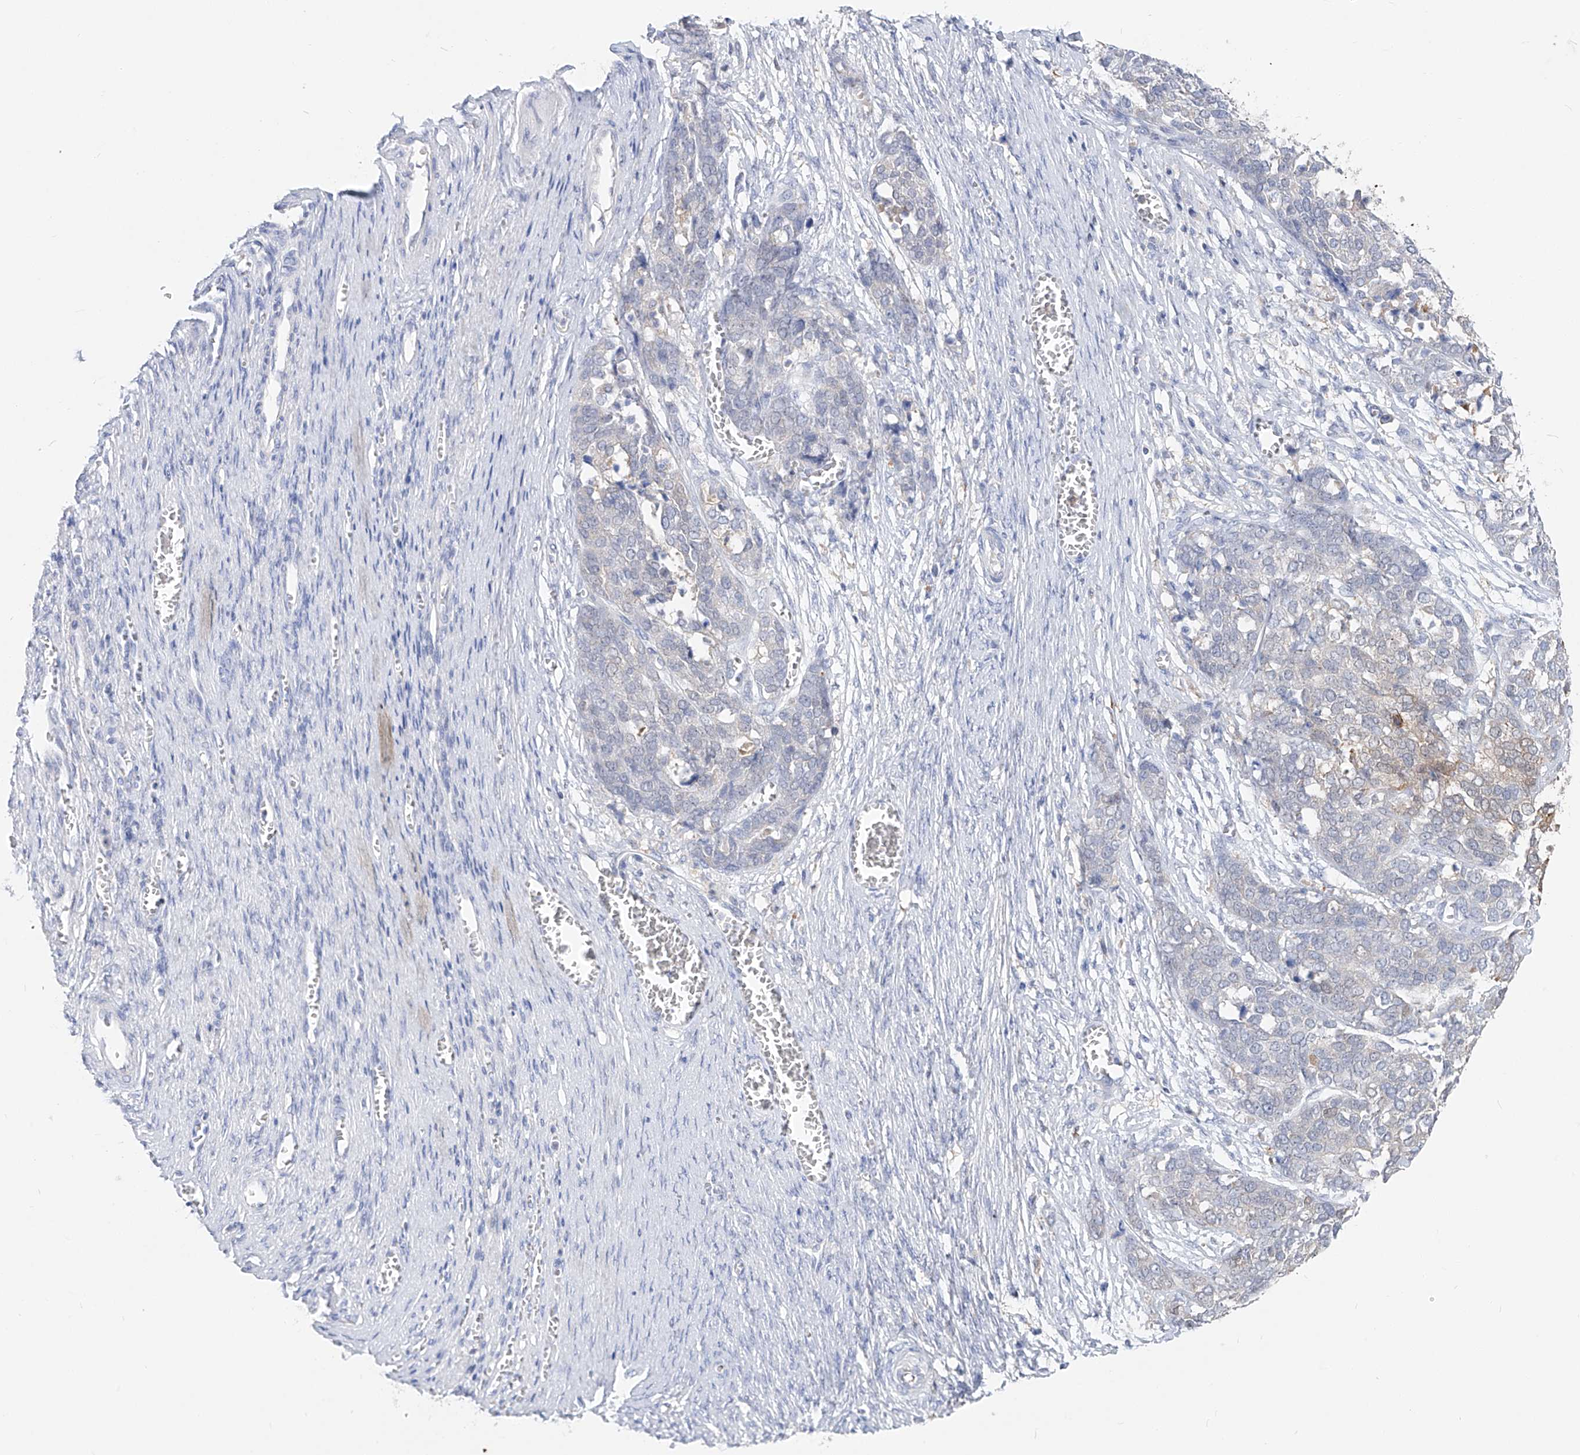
{"staining": {"intensity": "negative", "quantity": "none", "location": "none"}, "tissue": "ovarian cancer", "cell_type": "Tumor cells", "image_type": "cancer", "snomed": [{"axis": "morphology", "description": "Cystadenocarcinoma, serous, NOS"}, {"axis": "topography", "description": "Ovary"}], "caption": "There is no significant staining in tumor cells of serous cystadenocarcinoma (ovarian).", "gene": "UFL1", "patient": {"sex": "female", "age": 44}}